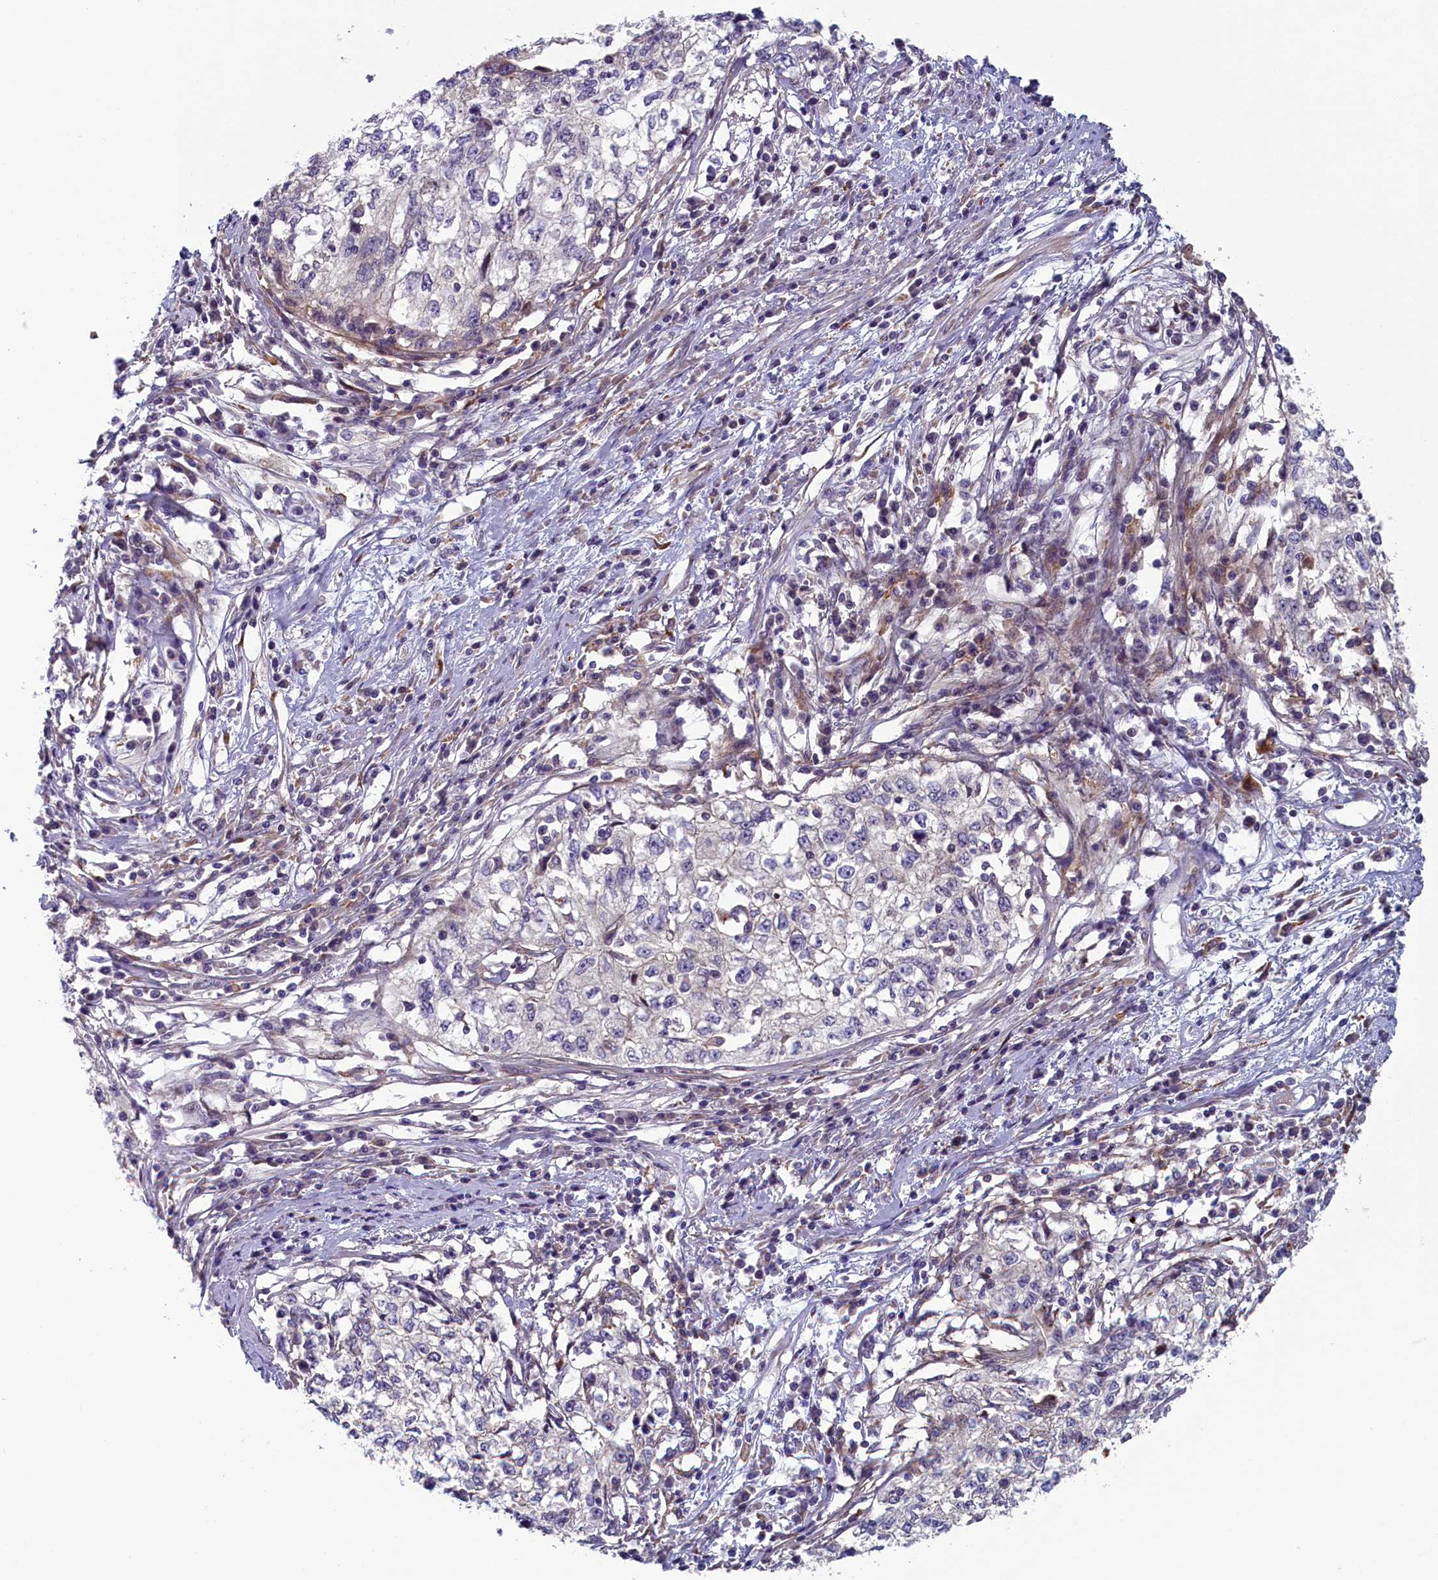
{"staining": {"intensity": "negative", "quantity": "none", "location": "none"}, "tissue": "cervical cancer", "cell_type": "Tumor cells", "image_type": "cancer", "snomed": [{"axis": "morphology", "description": "Squamous cell carcinoma, NOS"}, {"axis": "topography", "description": "Cervix"}], "caption": "Micrograph shows no protein positivity in tumor cells of cervical cancer tissue. The staining was performed using DAB (3,3'-diaminobenzidine) to visualize the protein expression in brown, while the nuclei were stained in blue with hematoxylin (Magnification: 20x).", "gene": "ANKRD39", "patient": {"sex": "female", "age": 57}}